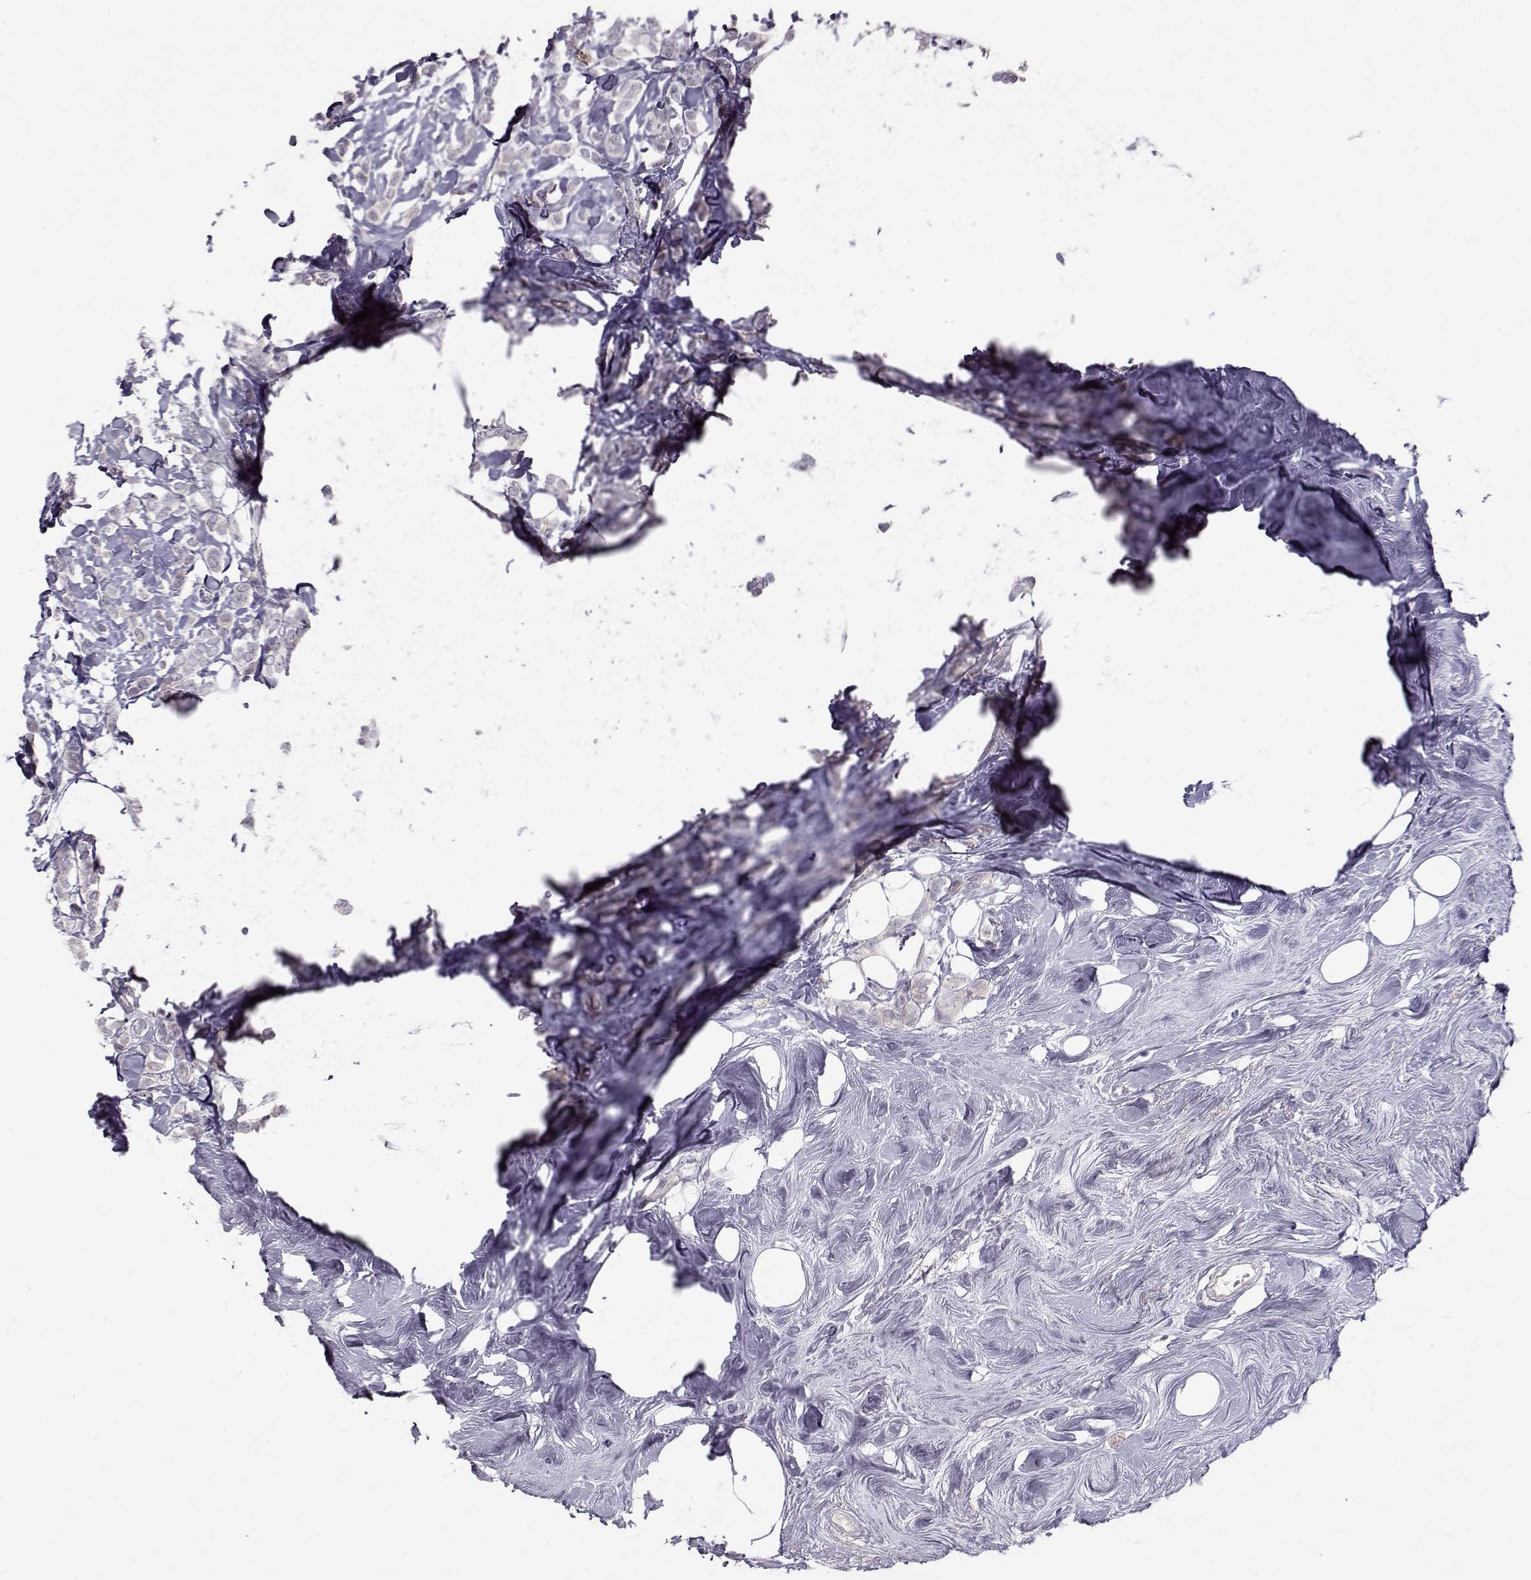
{"staining": {"intensity": "negative", "quantity": "none", "location": "none"}, "tissue": "breast cancer", "cell_type": "Tumor cells", "image_type": "cancer", "snomed": [{"axis": "morphology", "description": "Lobular carcinoma"}, {"axis": "topography", "description": "Breast"}], "caption": "Immunohistochemical staining of human breast cancer (lobular carcinoma) exhibits no significant expression in tumor cells.", "gene": "GRK1", "patient": {"sex": "female", "age": 49}}